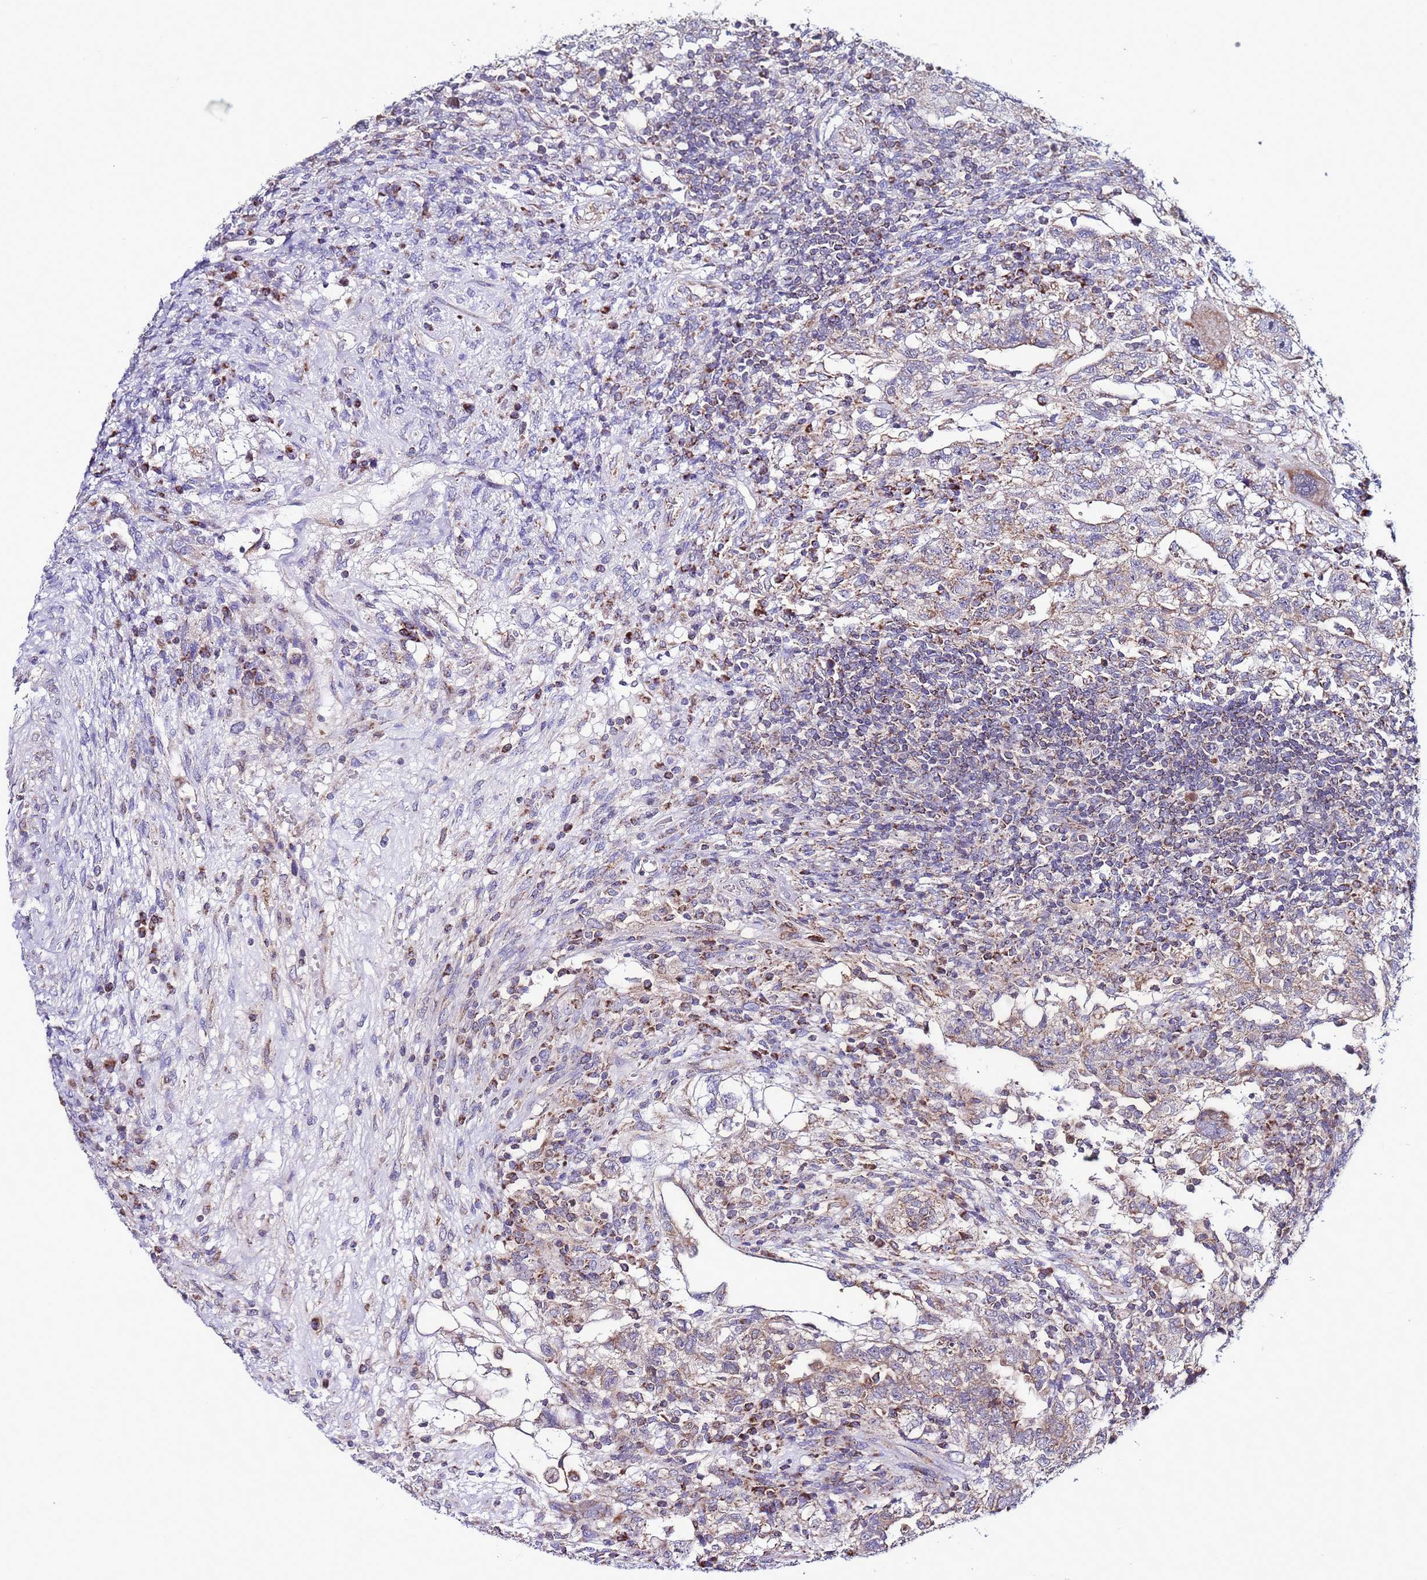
{"staining": {"intensity": "weak", "quantity": "25%-75%", "location": "cytoplasmic/membranous"}, "tissue": "testis cancer", "cell_type": "Tumor cells", "image_type": "cancer", "snomed": [{"axis": "morphology", "description": "Carcinoma, Embryonal, NOS"}, {"axis": "topography", "description": "Testis"}], "caption": "The histopathology image shows a brown stain indicating the presence of a protein in the cytoplasmic/membranous of tumor cells in testis embryonal carcinoma.", "gene": "UEVLD", "patient": {"sex": "male", "age": 26}}